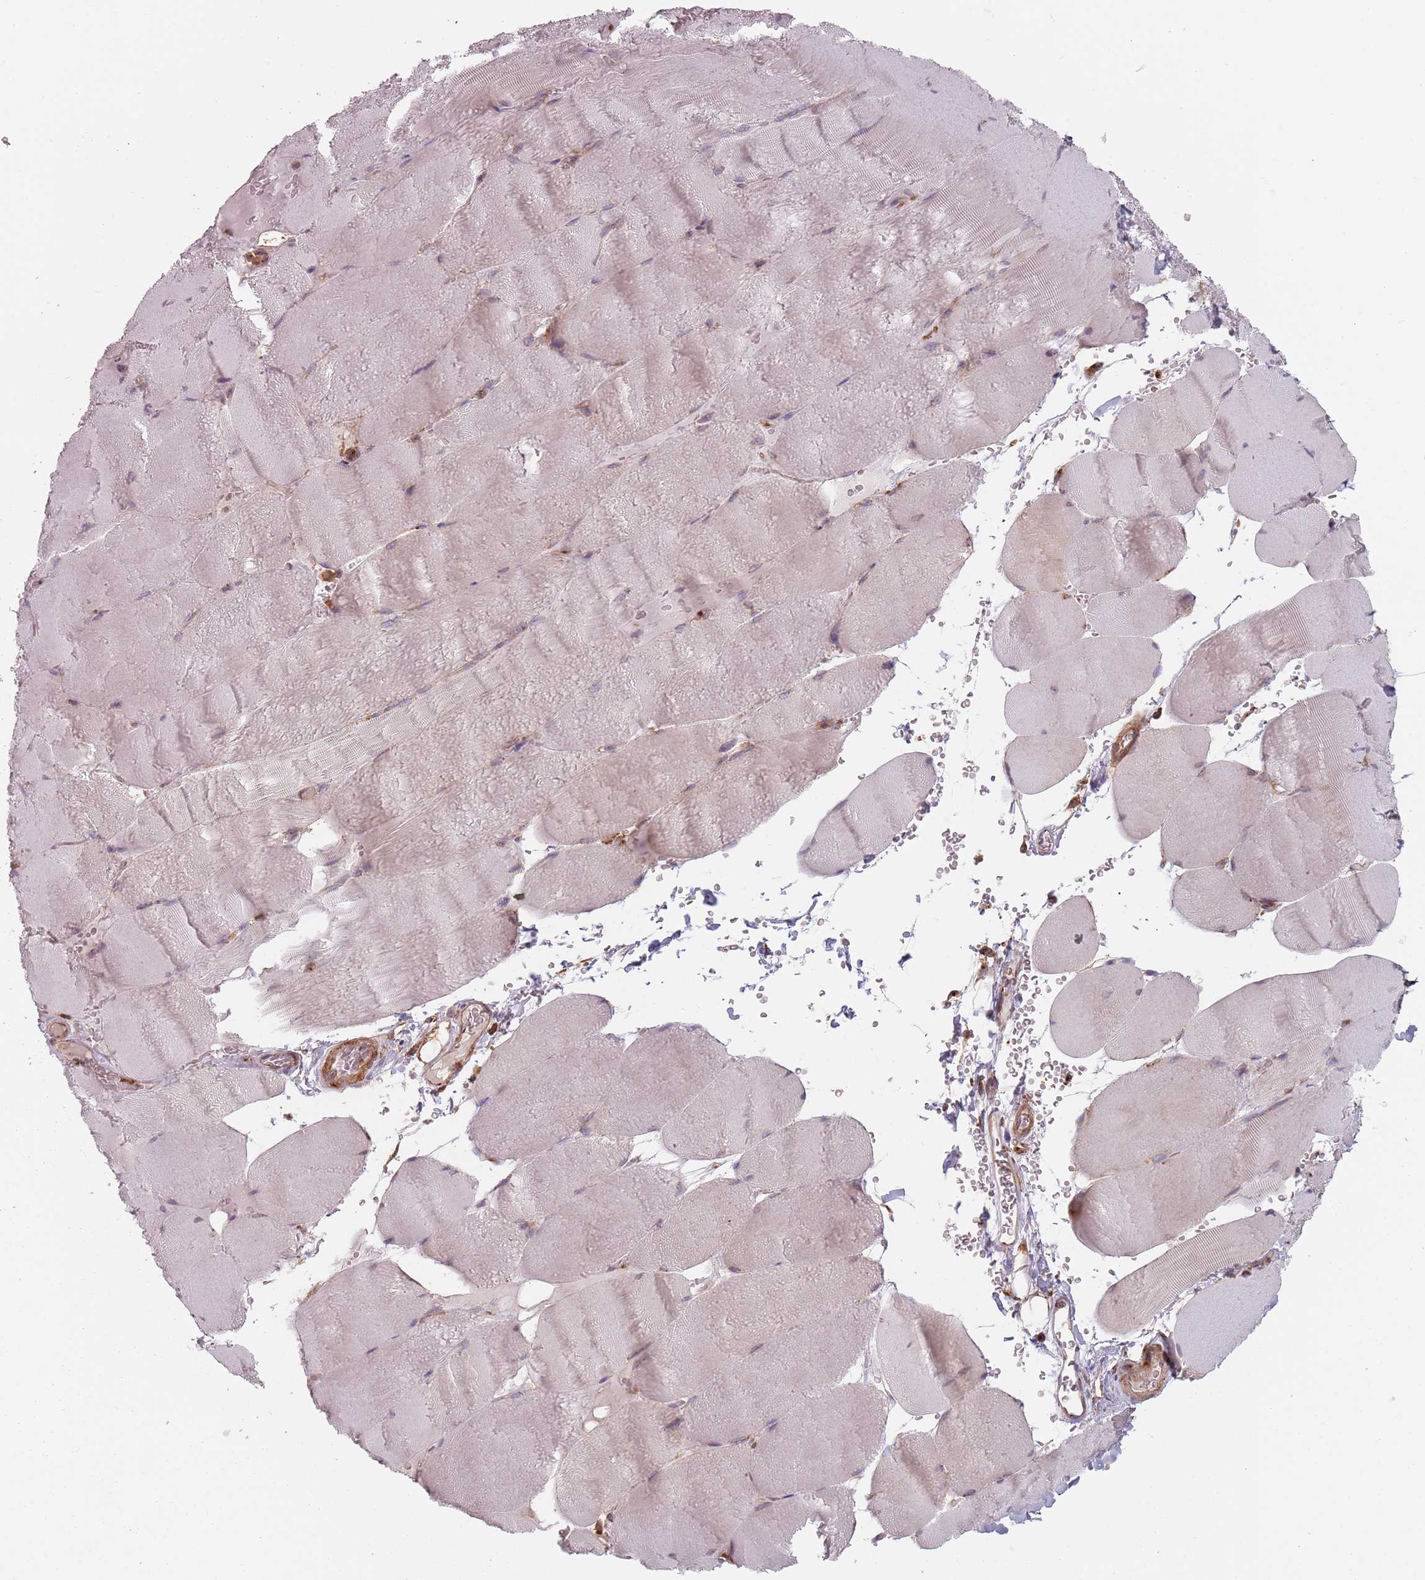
{"staining": {"intensity": "weak", "quantity": "<25%", "location": "cytoplasmic/membranous"}, "tissue": "skeletal muscle", "cell_type": "Myocytes", "image_type": "normal", "snomed": [{"axis": "morphology", "description": "Normal tissue, NOS"}, {"axis": "topography", "description": "Skeletal muscle"}, {"axis": "topography", "description": "Head-Neck"}], "caption": "Immunohistochemistry (IHC) micrograph of benign skeletal muscle: human skeletal muscle stained with DAB demonstrates no significant protein positivity in myocytes. The staining was performed using DAB (3,3'-diaminobenzidine) to visualize the protein expression in brown, while the nuclei were stained in blue with hematoxylin (Magnification: 20x).", "gene": "TPD52L2", "patient": {"sex": "male", "age": 66}}